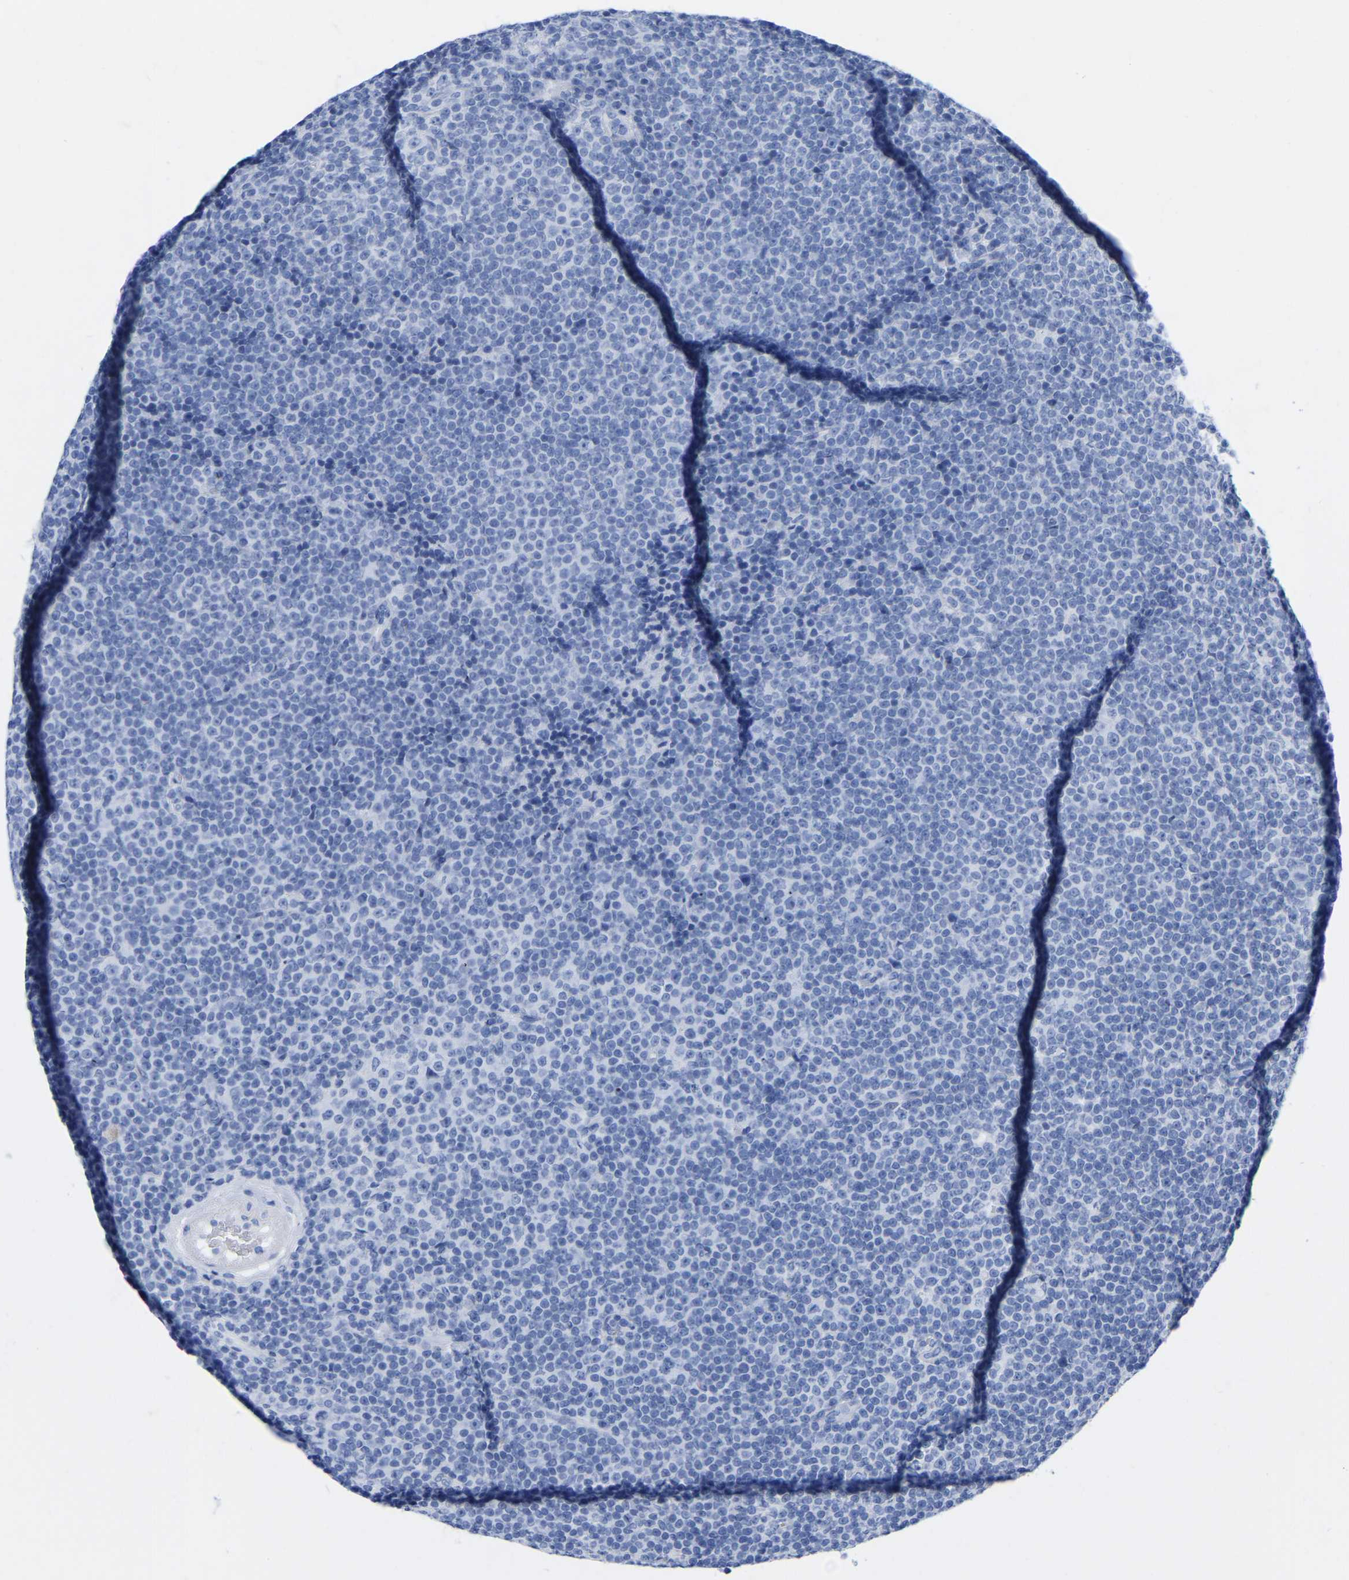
{"staining": {"intensity": "negative", "quantity": "none", "location": "none"}, "tissue": "lymphoma", "cell_type": "Tumor cells", "image_type": "cancer", "snomed": [{"axis": "morphology", "description": "Malignant lymphoma, non-Hodgkin's type, Low grade"}, {"axis": "topography", "description": "Lymph node"}], "caption": "High magnification brightfield microscopy of lymphoma stained with DAB (brown) and counterstained with hematoxylin (blue): tumor cells show no significant staining. Brightfield microscopy of IHC stained with DAB (3,3'-diaminobenzidine) (brown) and hematoxylin (blue), captured at high magnification.", "gene": "ZNF629", "patient": {"sex": "female", "age": 67}}